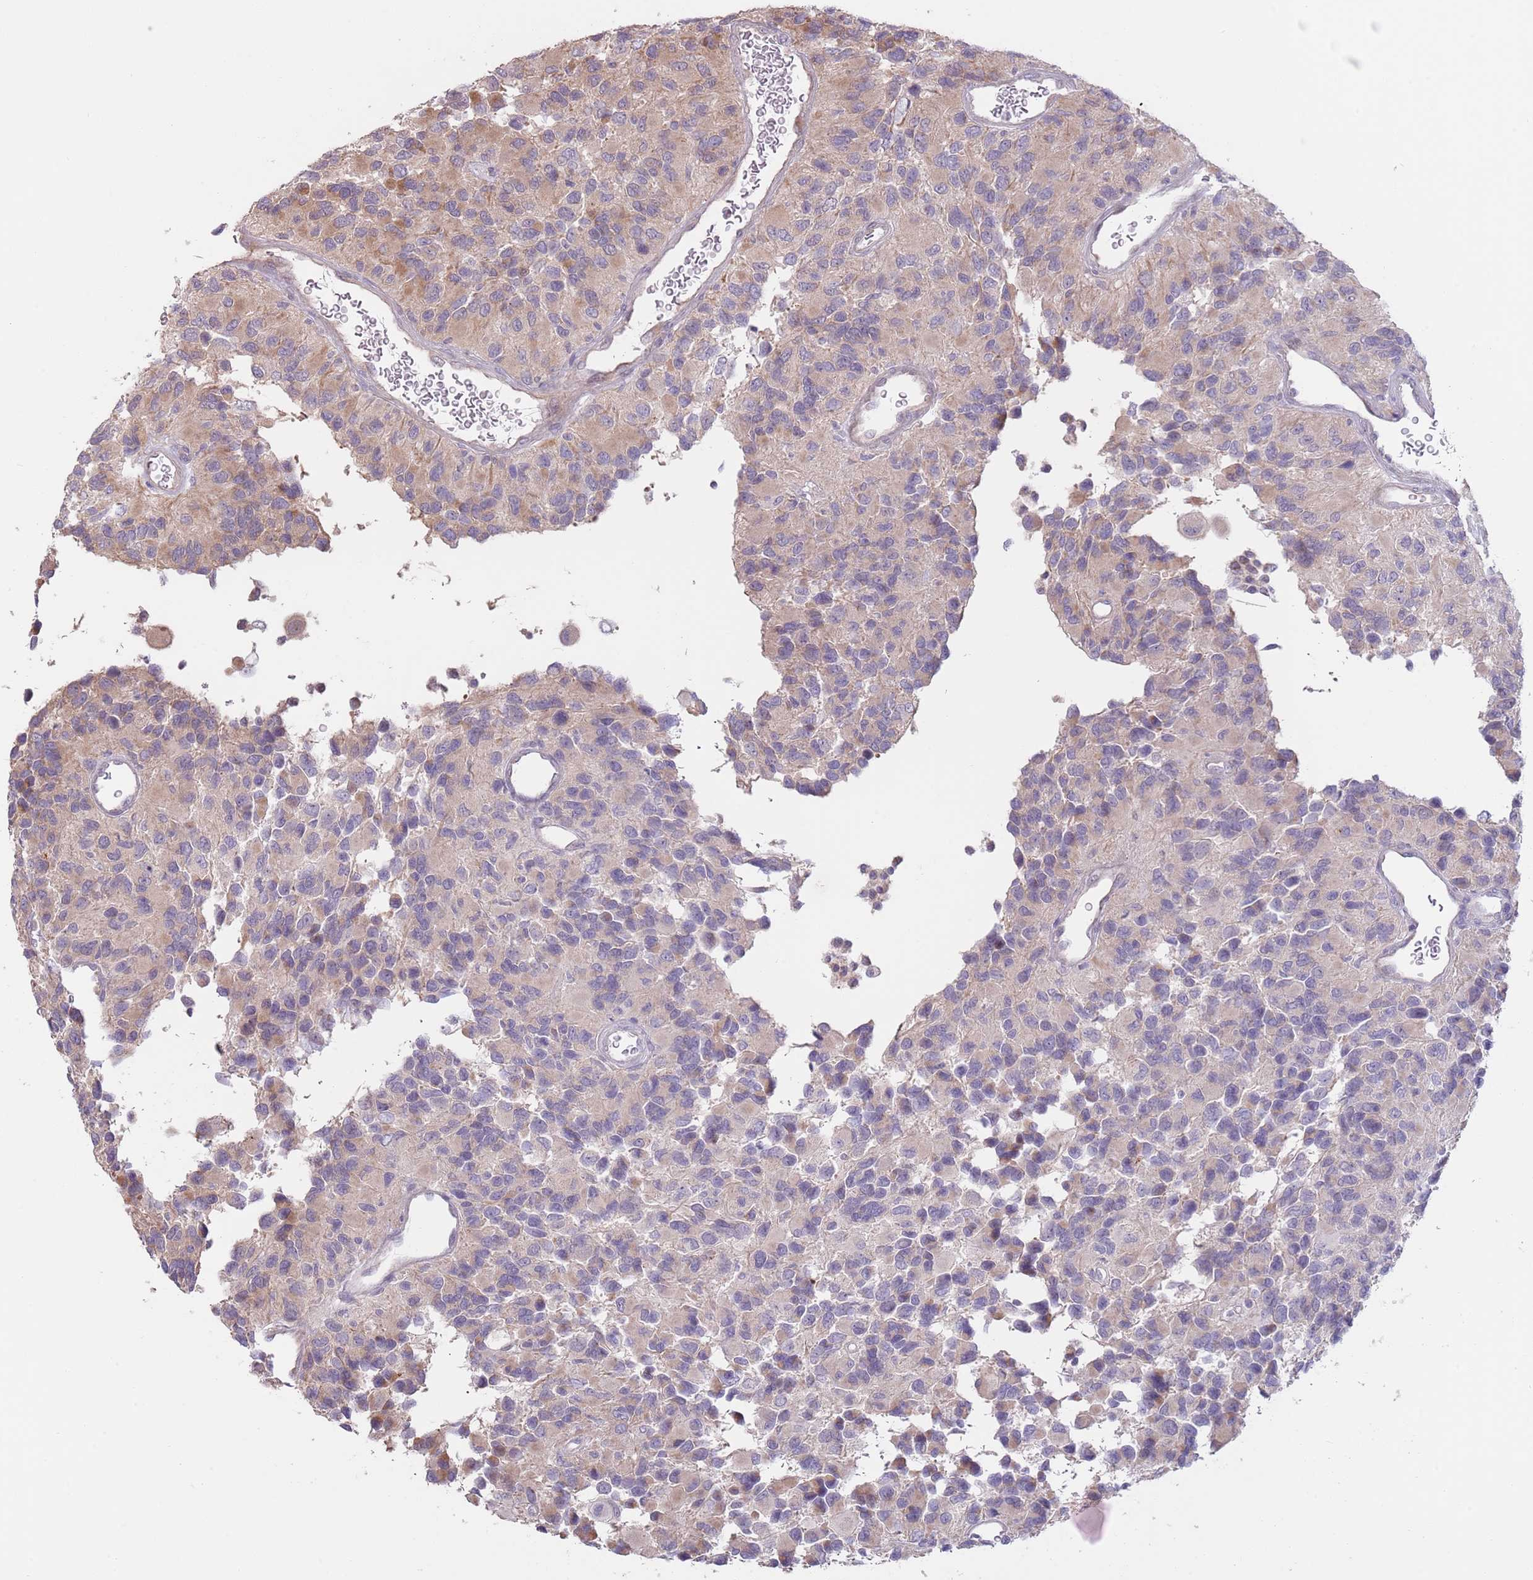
{"staining": {"intensity": "moderate", "quantity": "<25%", "location": "cytoplasmic/membranous"}, "tissue": "glioma", "cell_type": "Tumor cells", "image_type": "cancer", "snomed": [{"axis": "morphology", "description": "Glioma, malignant, High grade"}, {"axis": "topography", "description": "Brain"}], "caption": "Human glioma stained for a protein (brown) exhibits moderate cytoplasmic/membranous positive staining in about <25% of tumor cells.", "gene": "LDHD", "patient": {"sex": "male", "age": 77}}